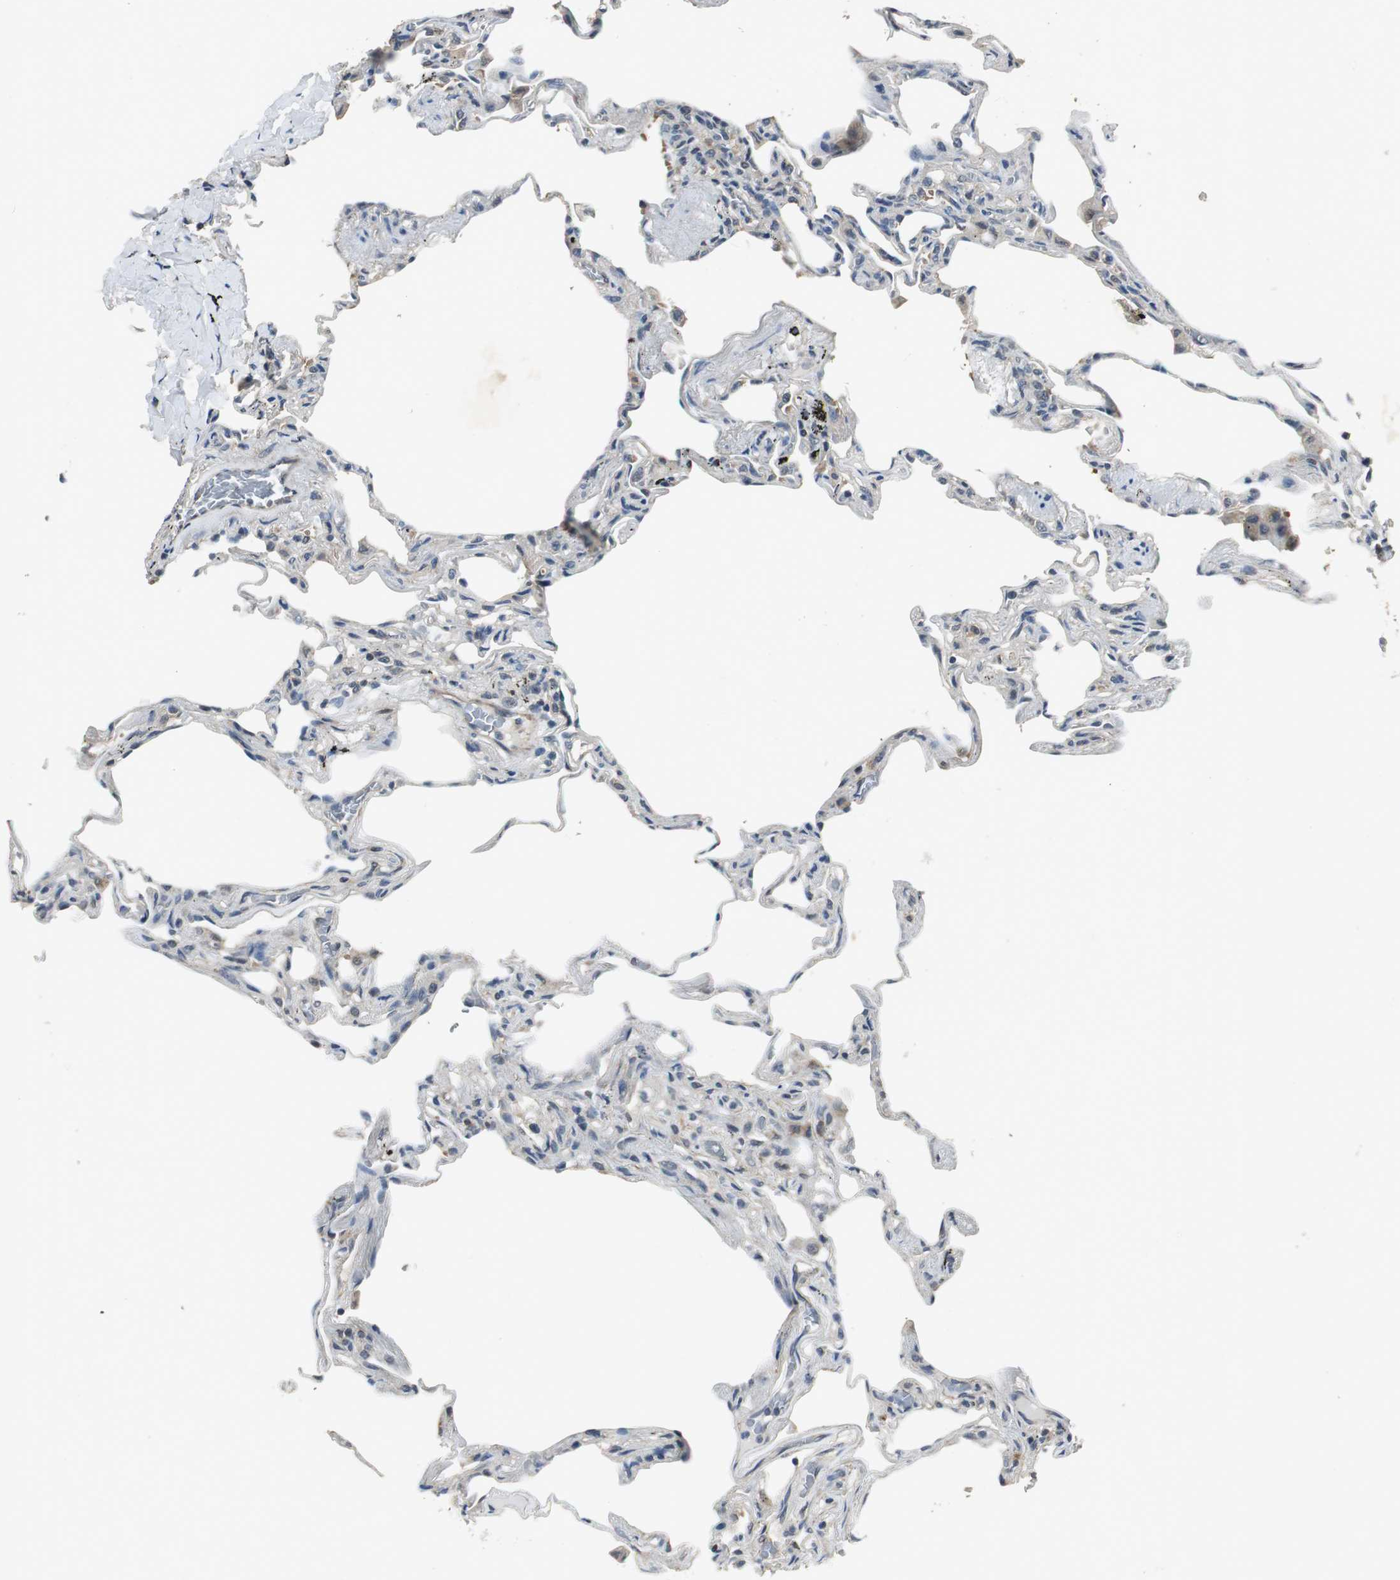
{"staining": {"intensity": "weak", "quantity": "25%-75%", "location": "cytoplasmic/membranous"}, "tissue": "lung", "cell_type": "Alveolar cells", "image_type": "normal", "snomed": [{"axis": "morphology", "description": "Normal tissue, NOS"}, {"axis": "morphology", "description": "Inflammation, NOS"}, {"axis": "topography", "description": "Lung"}], "caption": "A brown stain highlights weak cytoplasmic/membranous positivity of a protein in alveolar cells of unremarkable human lung. (brown staining indicates protein expression, while blue staining denotes nuclei).", "gene": "PSMB4", "patient": {"sex": "male", "age": 69}}